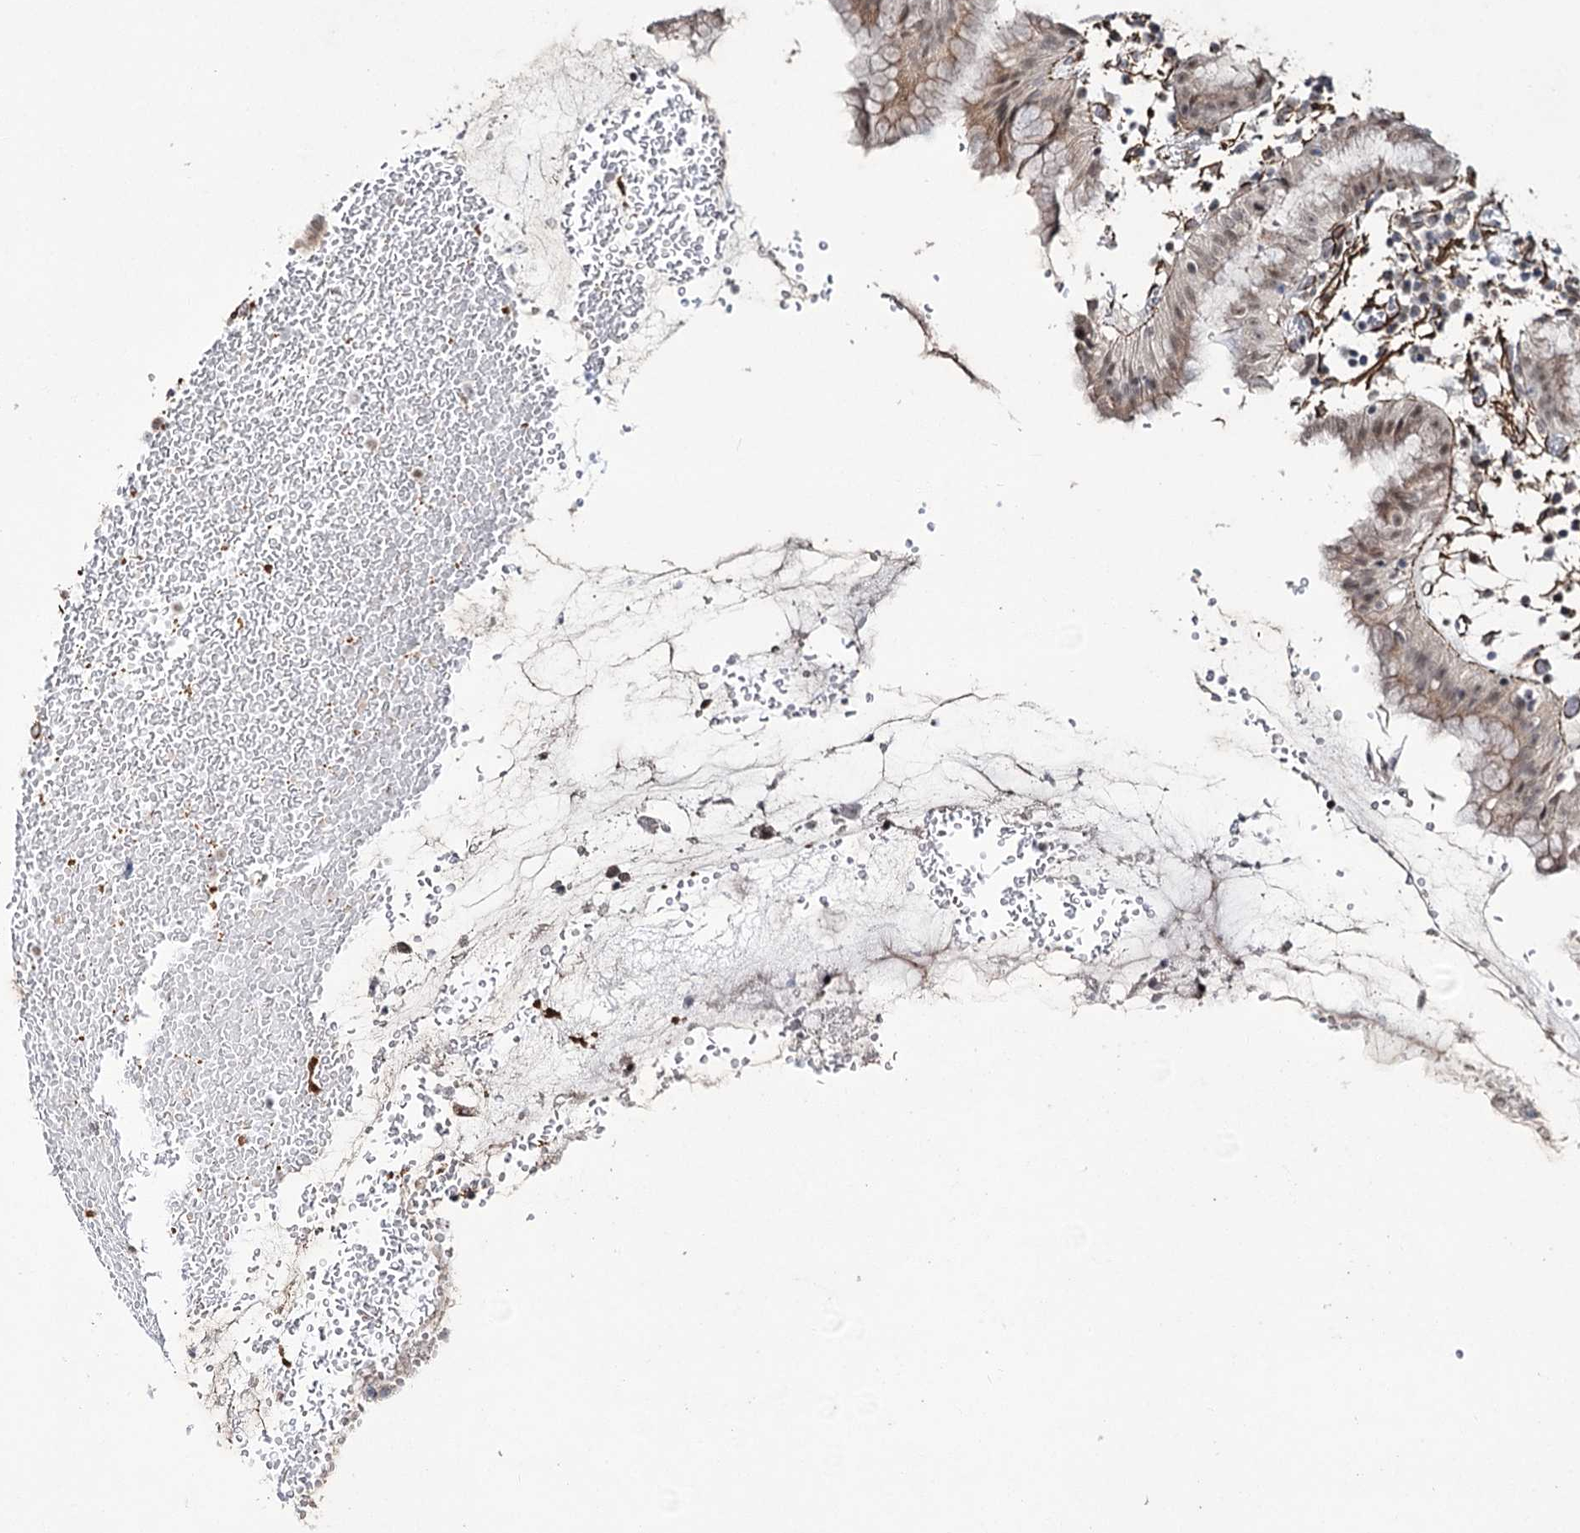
{"staining": {"intensity": "weak", "quantity": "25%-75%", "location": "cytoplasmic/membranous,nuclear"}, "tissue": "stomach", "cell_type": "Glandular cells", "image_type": "normal", "snomed": [{"axis": "morphology", "description": "Normal tissue, NOS"}, {"axis": "topography", "description": "Stomach"}, {"axis": "topography", "description": "Stomach, lower"}], "caption": "Protein staining exhibits weak cytoplasmic/membranous,nuclear expression in about 25%-75% of glandular cells in unremarkable stomach.", "gene": "CWF19L1", "patient": {"sex": "female", "age": 75}}